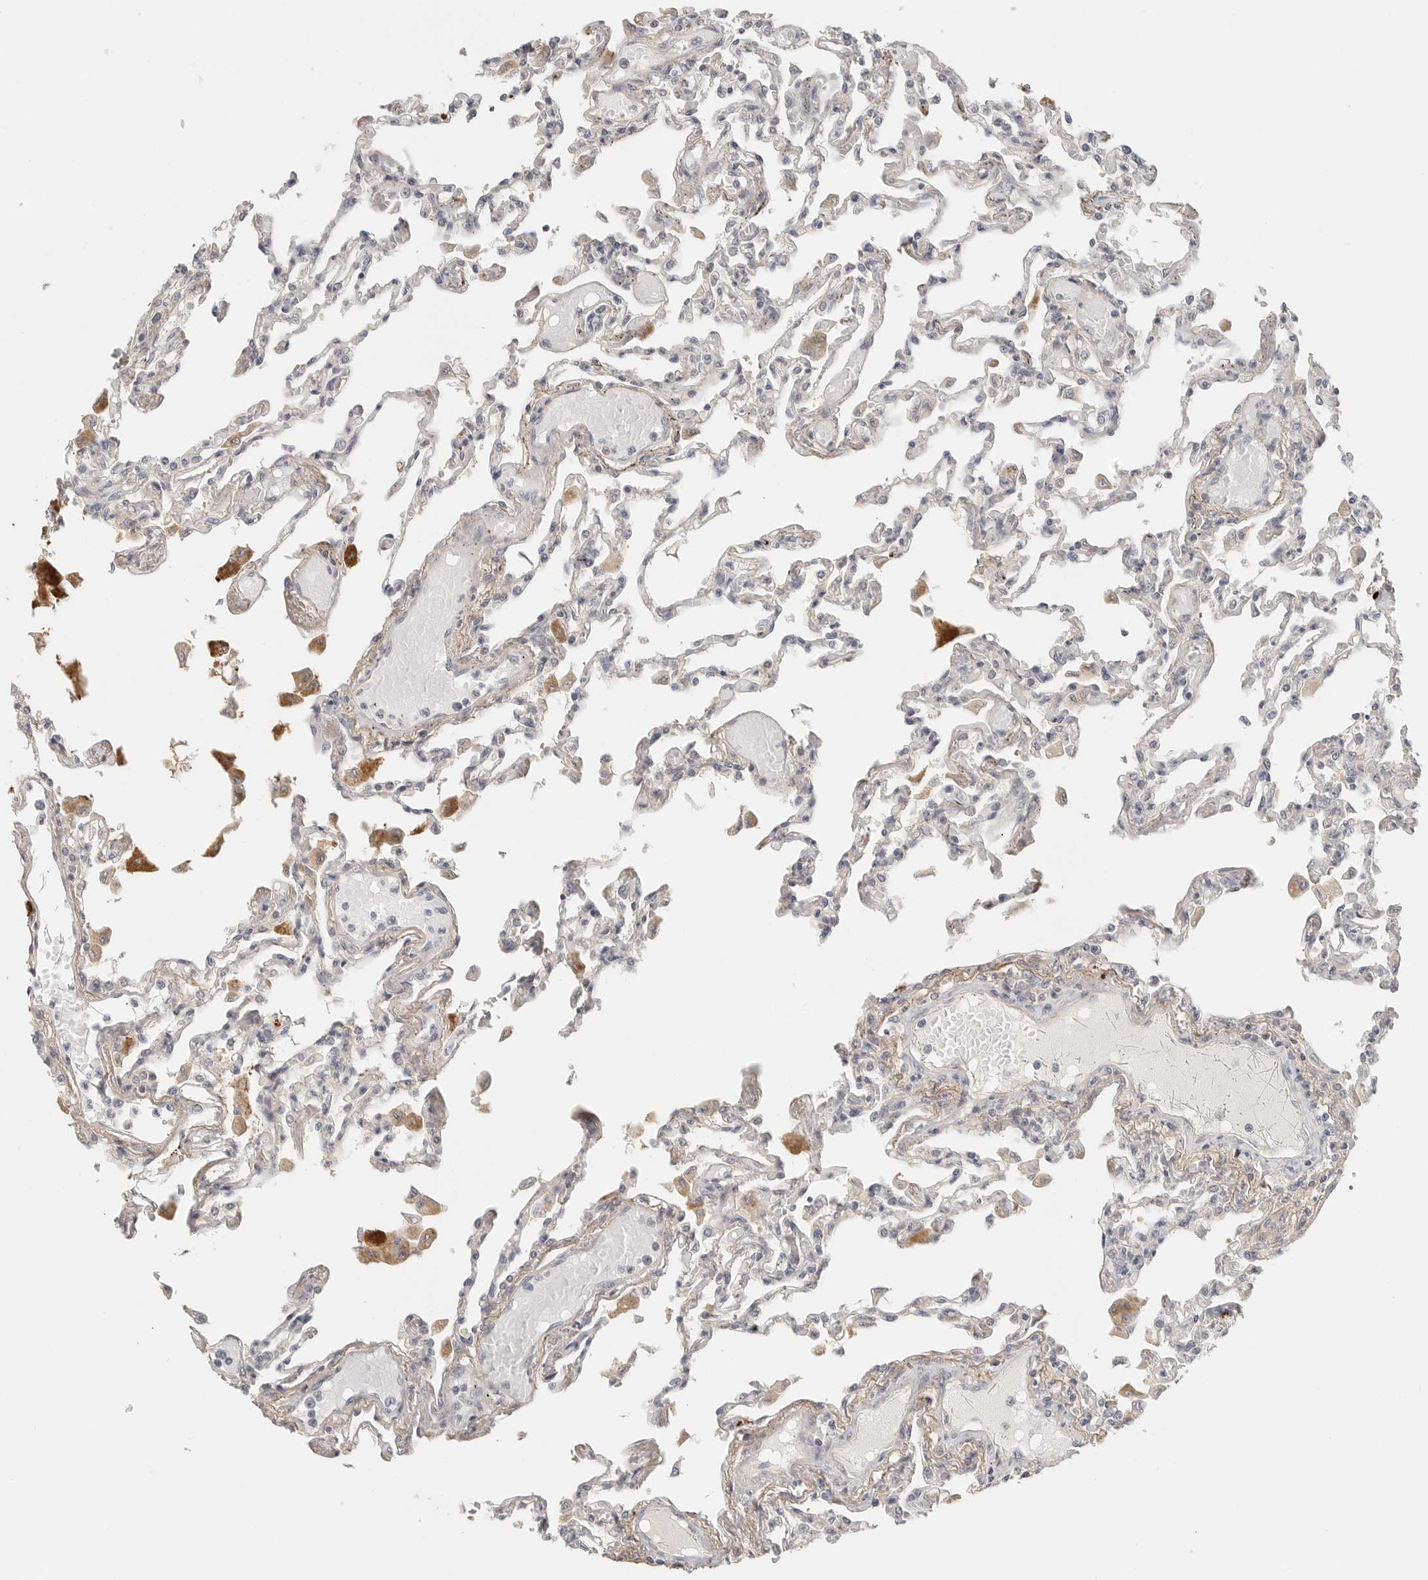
{"staining": {"intensity": "weak", "quantity": "25%-75%", "location": "cytoplasmic/membranous"}, "tissue": "lung", "cell_type": "Alveolar cells", "image_type": "normal", "snomed": [{"axis": "morphology", "description": "Normal tissue, NOS"}, {"axis": "topography", "description": "Bronchus"}, {"axis": "topography", "description": "Lung"}], "caption": "Immunohistochemistry of normal human lung shows low levels of weak cytoplasmic/membranous positivity in approximately 25%-75% of alveolar cells.", "gene": "HDAC6", "patient": {"sex": "female", "age": 49}}